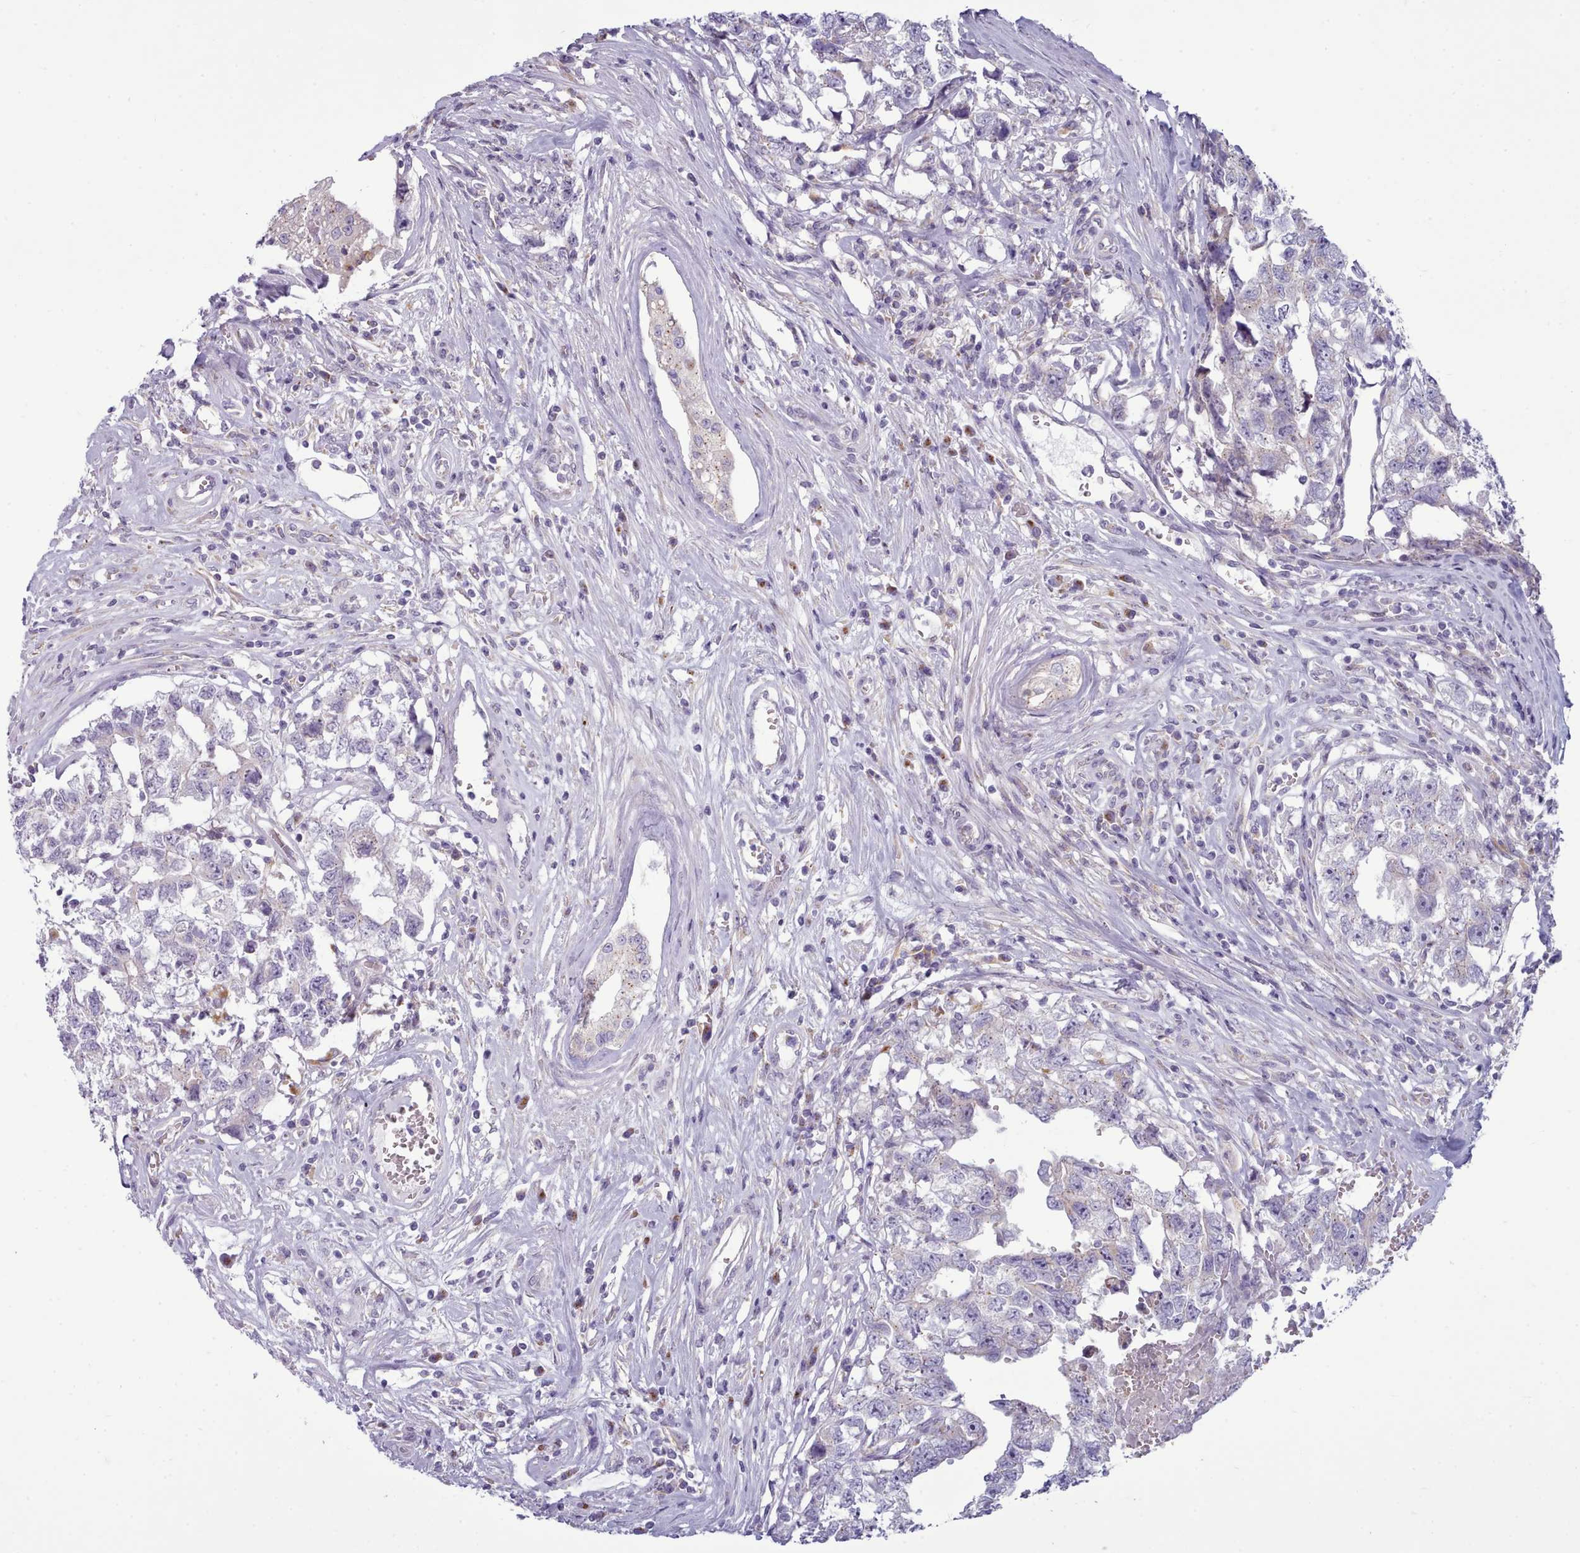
{"staining": {"intensity": "negative", "quantity": "none", "location": "none"}, "tissue": "testis cancer", "cell_type": "Tumor cells", "image_type": "cancer", "snomed": [{"axis": "morphology", "description": "Carcinoma, Embryonal, NOS"}, {"axis": "topography", "description": "Testis"}], "caption": "Testis embryonal carcinoma was stained to show a protein in brown. There is no significant positivity in tumor cells.", "gene": "MYRFL", "patient": {"sex": "male", "age": 22}}